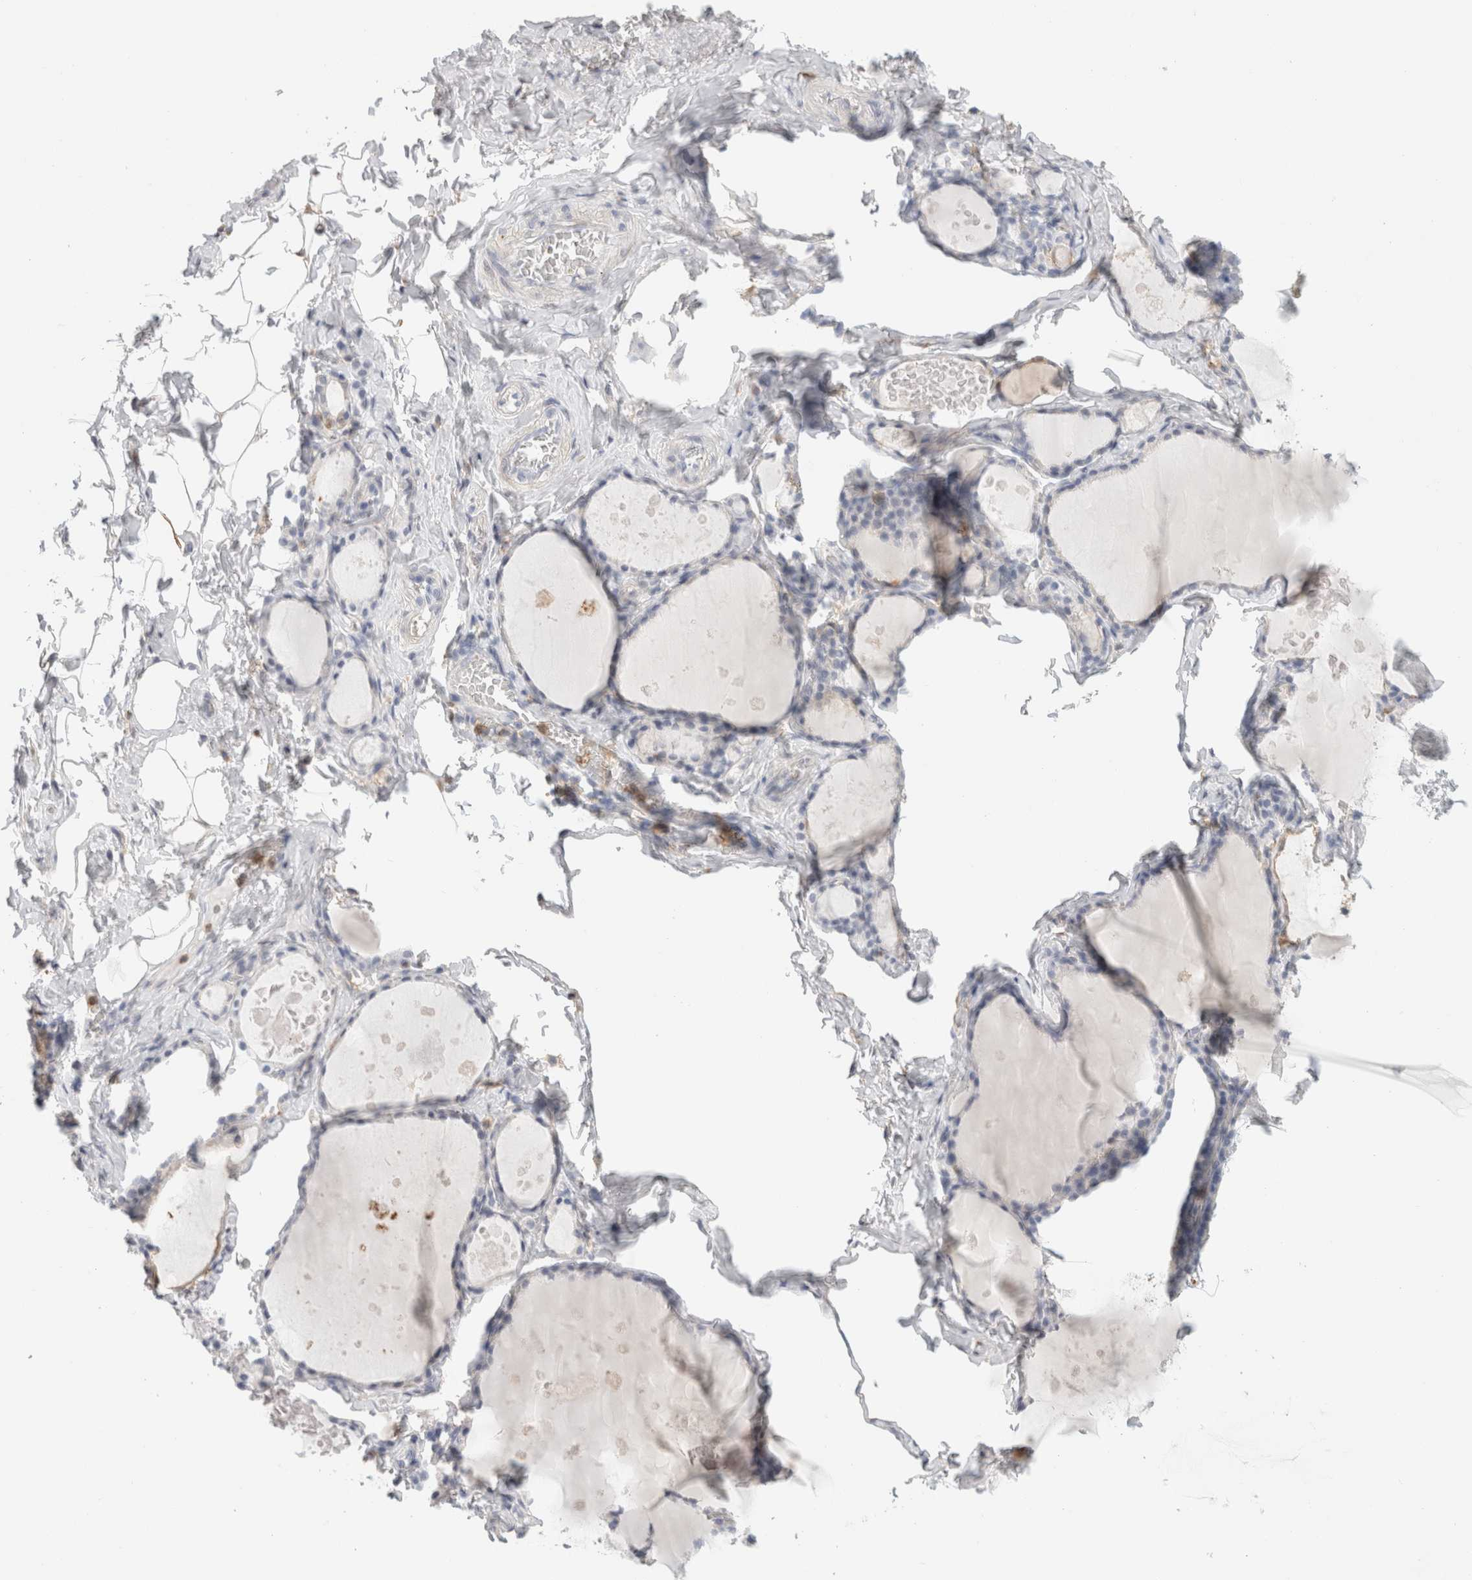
{"staining": {"intensity": "negative", "quantity": "none", "location": "none"}, "tissue": "thyroid gland", "cell_type": "Glandular cells", "image_type": "normal", "snomed": [{"axis": "morphology", "description": "Normal tissue, NOS"}, {"axis": "topography", "description": "Thyroid gland"}], "caption": "IHC photomicrograph of unremarkable thyroid gland: thyroid gland stained with DAB exhibits no significant protein expression in glandular cells.", "gene": "P2RY2", "patient": {"sex": "male", "age": 56}}